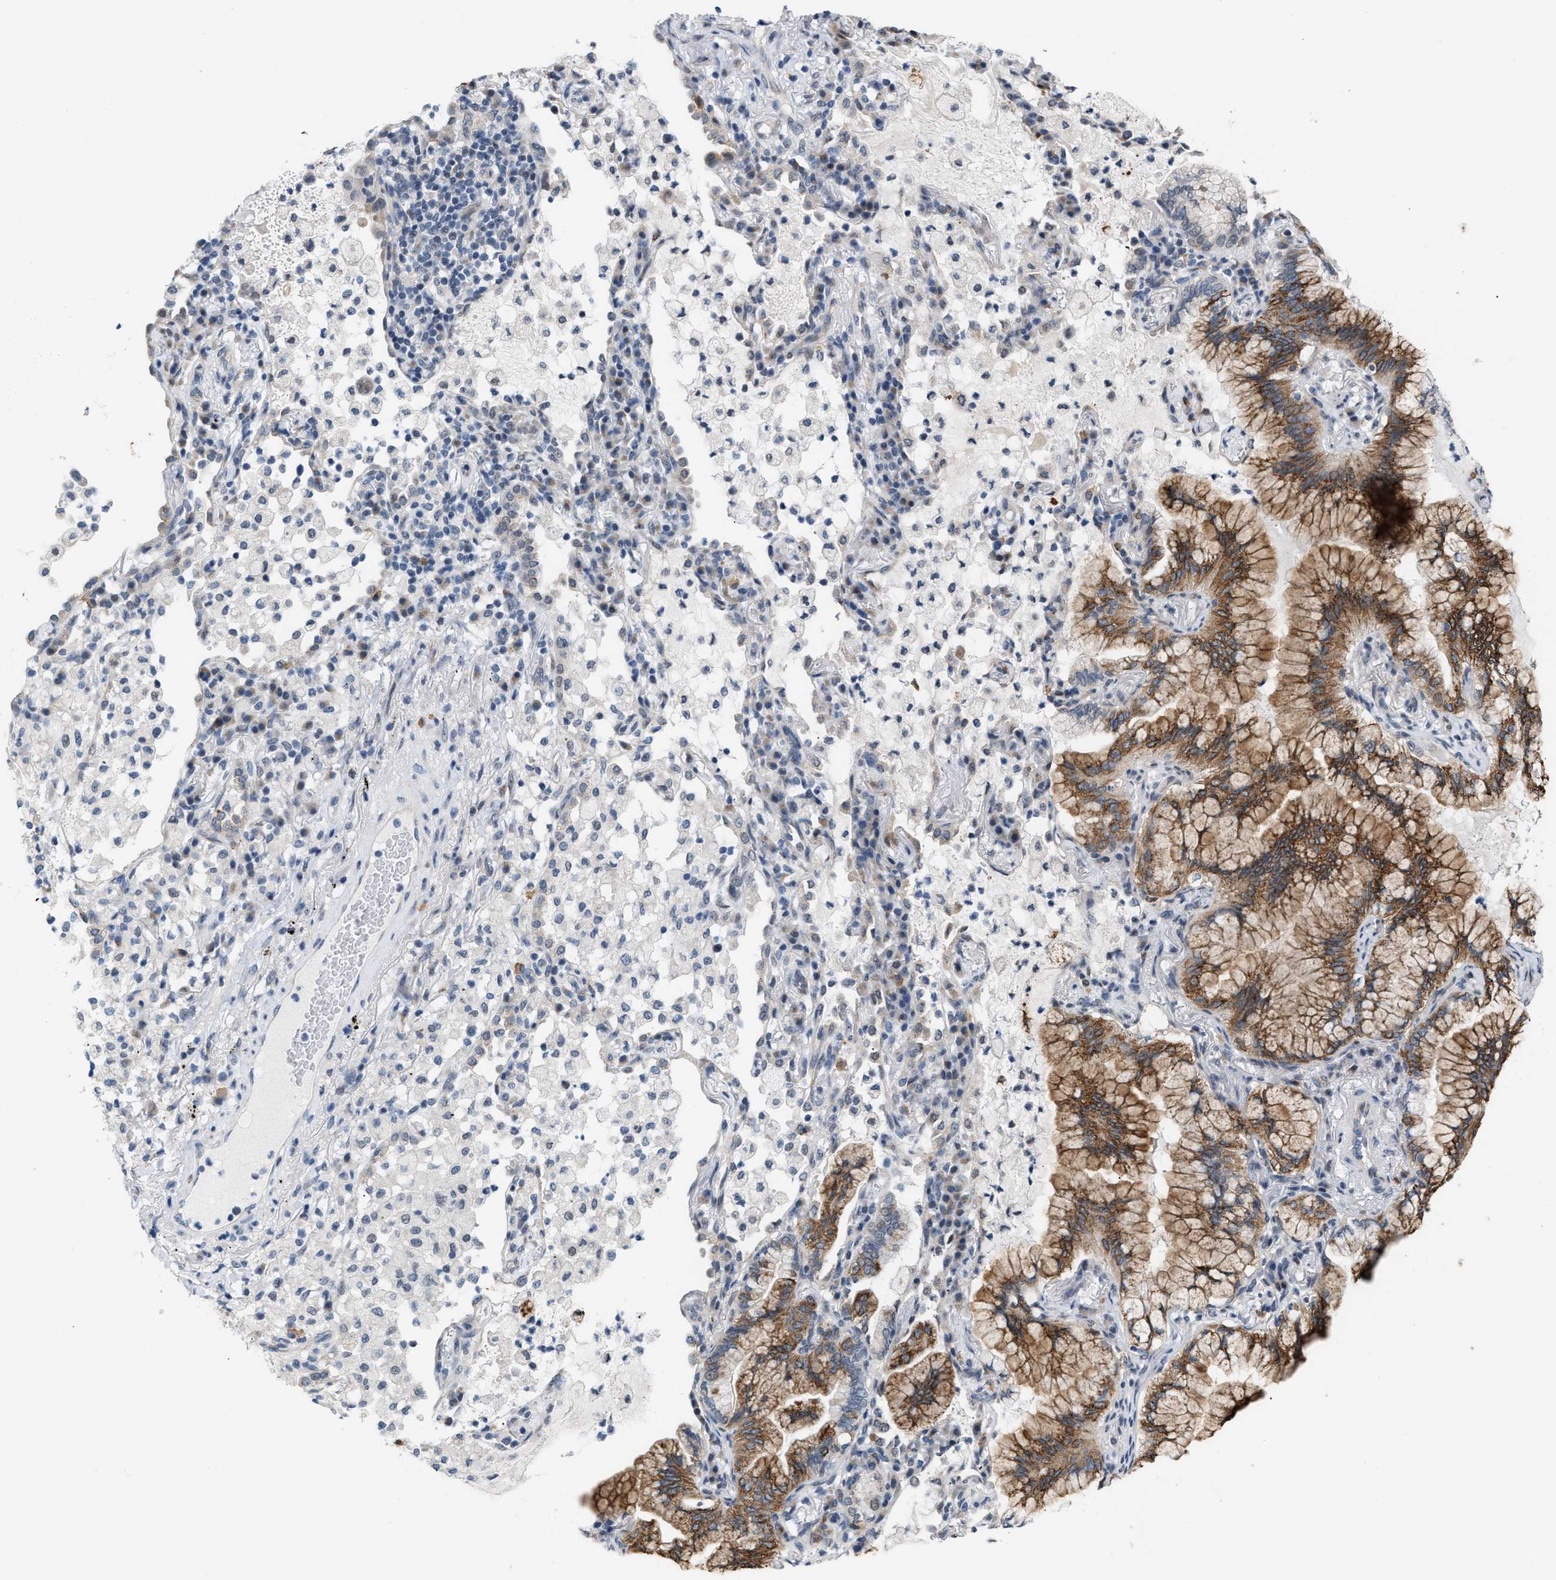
{"staining": {"intensity": "moderate", "quantity": ">75%", "location": "cytoplasmic/membranous"}, "tissue": "lung cancer", "cell_type": "Tumor cells", "image_type": "cancer", "snomed": [{"axis": "morphology", "description": "Adenocarcinoma, NOS"}, {"axis": "topography", "description": "Lung"}], "caption": "About >75% of tumor cells in lung cancer (adenocarcinoma) demonstrate moderate cytoplasmic/membranous protein staining as visualized by brown immunohistochemical staining.", "gene": "TXNRD3", "patient": {"sex": "female", "age": 70}}